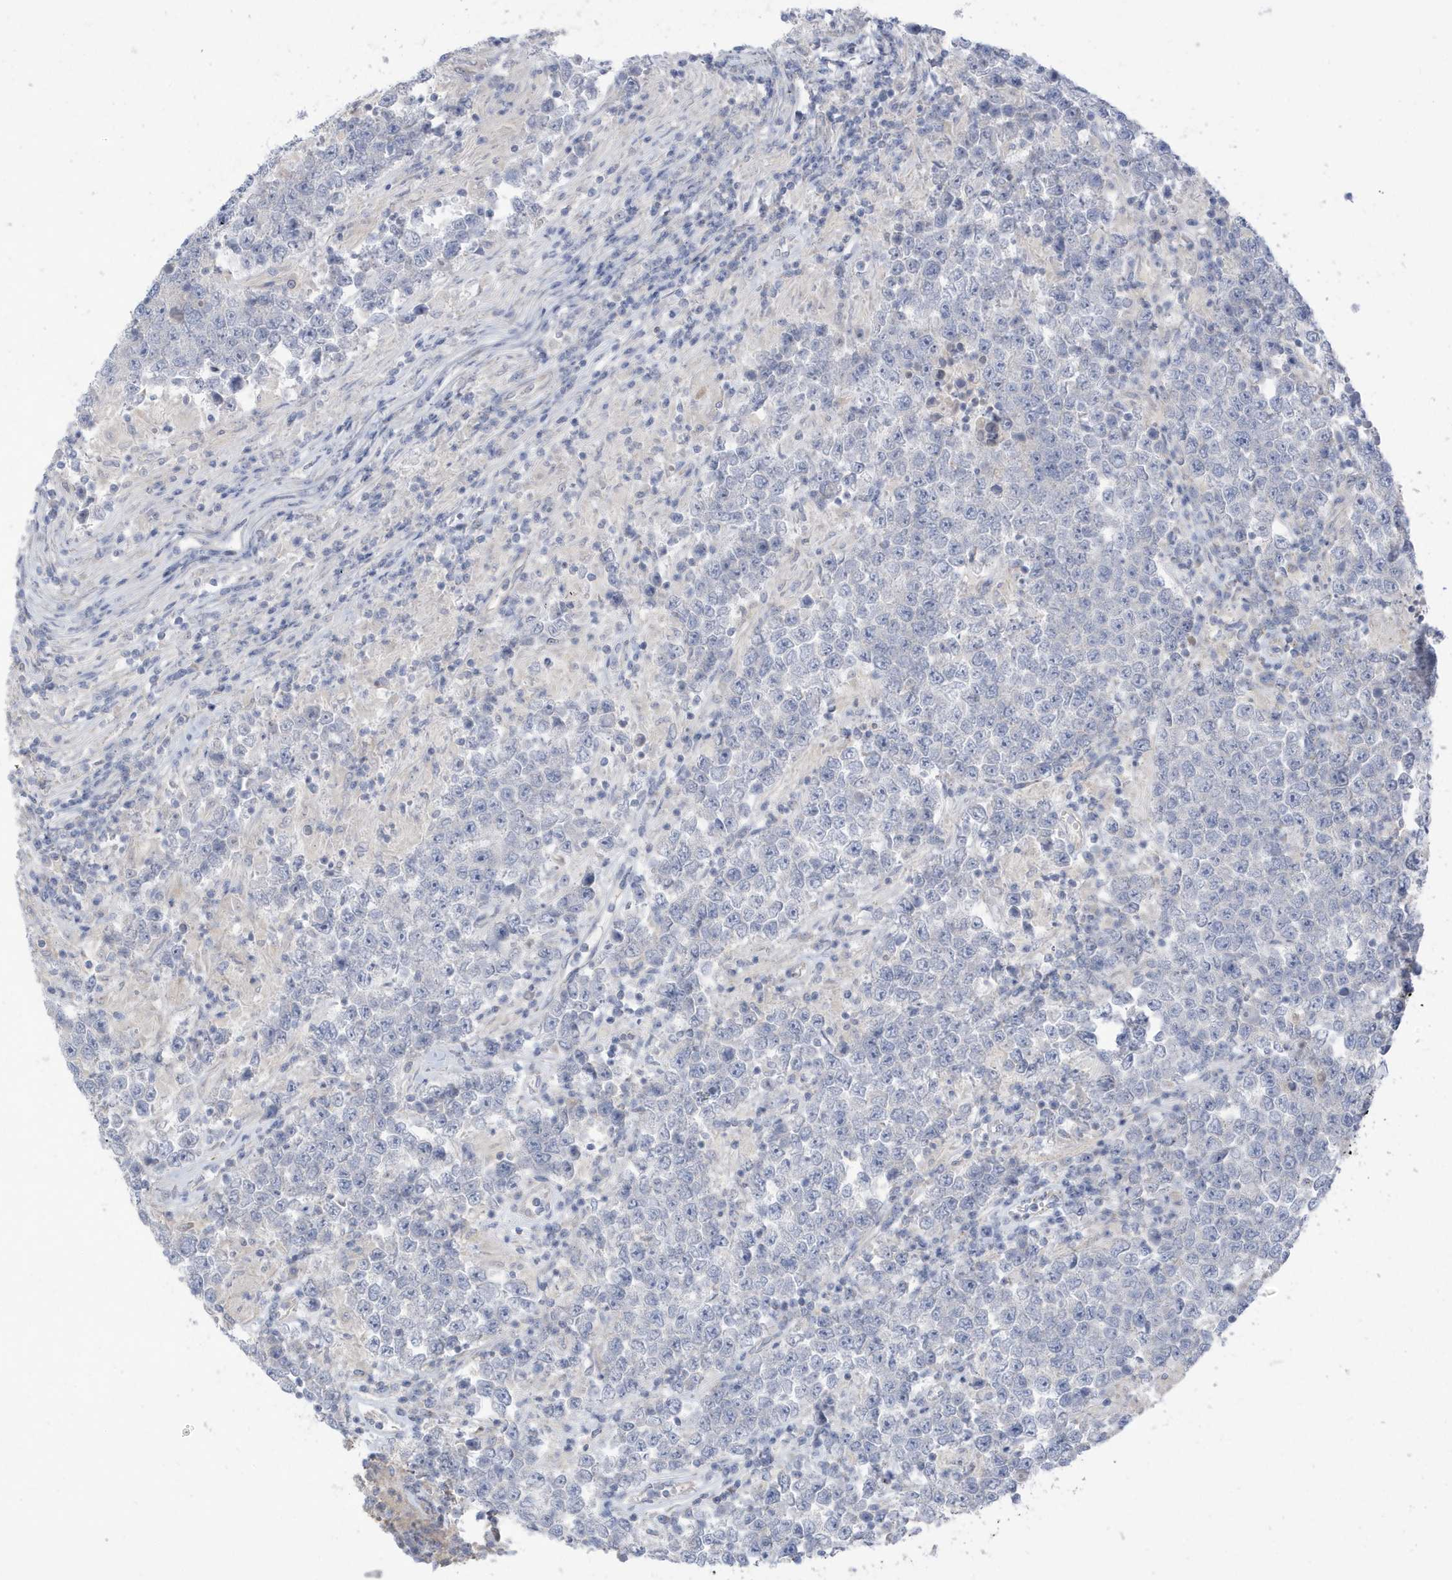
{"staining": {"intensity": "negative", "quantity": "none", "location": "none"}, "tissue": "testis cancer", "cell_type": "Tumor cells", "image_type": "cancer", "snomed": [{"axis": "morphology", "description": "Normal tissue, NOS"}, {"axis": "morphology", "description": "Urothelial carcinoma, High grade"}, {"axis": "morphology", "description": "Seminoma, NOS"}, {"axis": "morphology", "description": "Carcinoma, Embryonal, NOS"}, {"axis": "topography", "description": "Urinary bladder"}, {"axis": "topography", "description": "Testis"}], "caption": "High power microscopy photomicrograph of an IHC image of embryonal carcinoma (testis), revealing no significant expression in tumor cells.", "gene": "ATP13A5", "patient": {"sex": "male", "age": 41}}